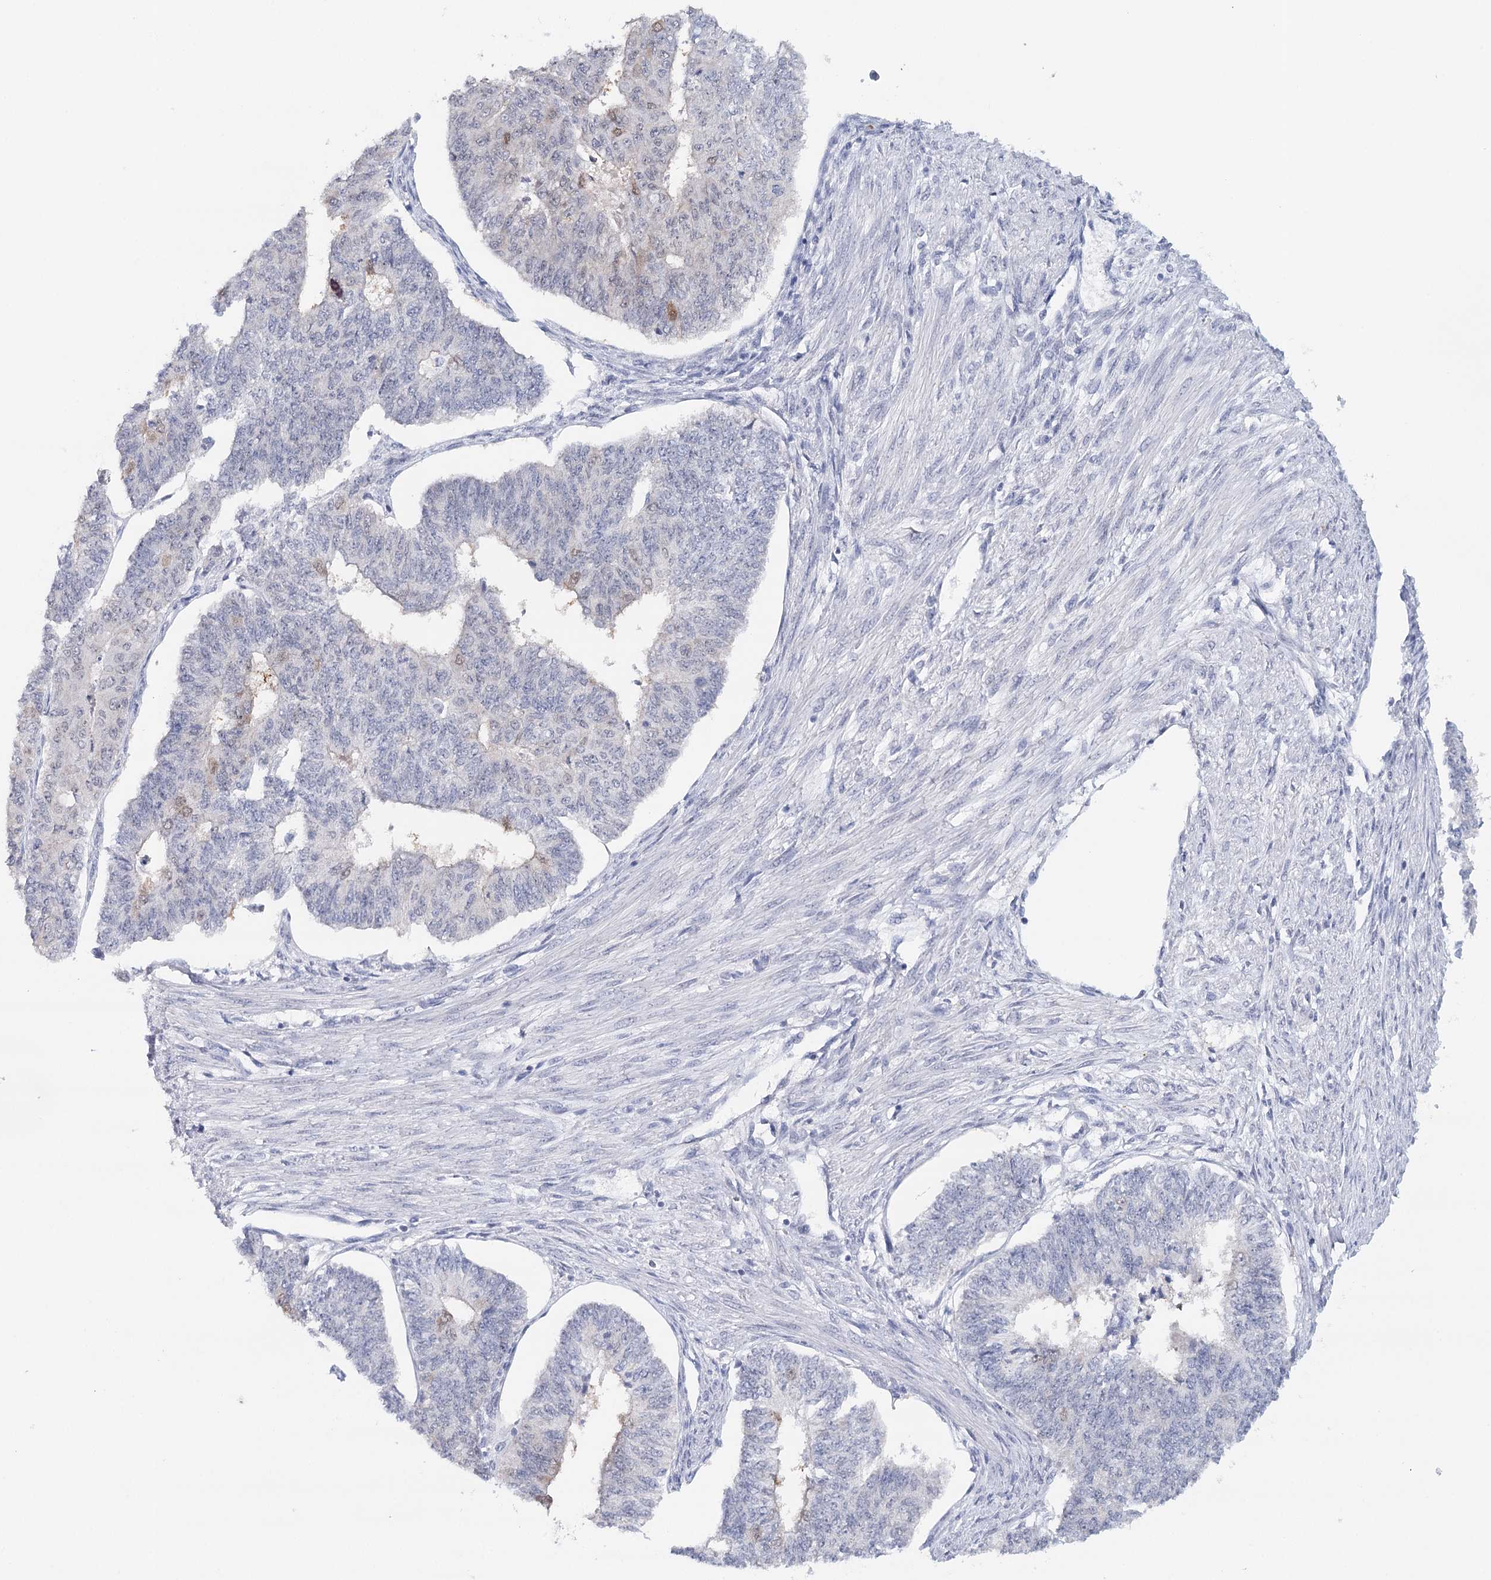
{"staining": {"intensity": "negative", "quantity": "none", "location": "none"}, "tissue": "endometrial cancer", "cell_type": "Tumor cells", "image_type": "cancer", "snomed": [{"axis": "morphology", "description": "Adenocarcinoma, NOS"}, {"axis": "topography", "description": "Endometrium"}], "caption": "This is a photomicrograph of immunohistochemistry (IHC) staining of endometrial adenocarcinoma, which shows no positivity in tumor cells.", "gene": "HSPA4L", "patient": {"sex": "female", "age": 32}}